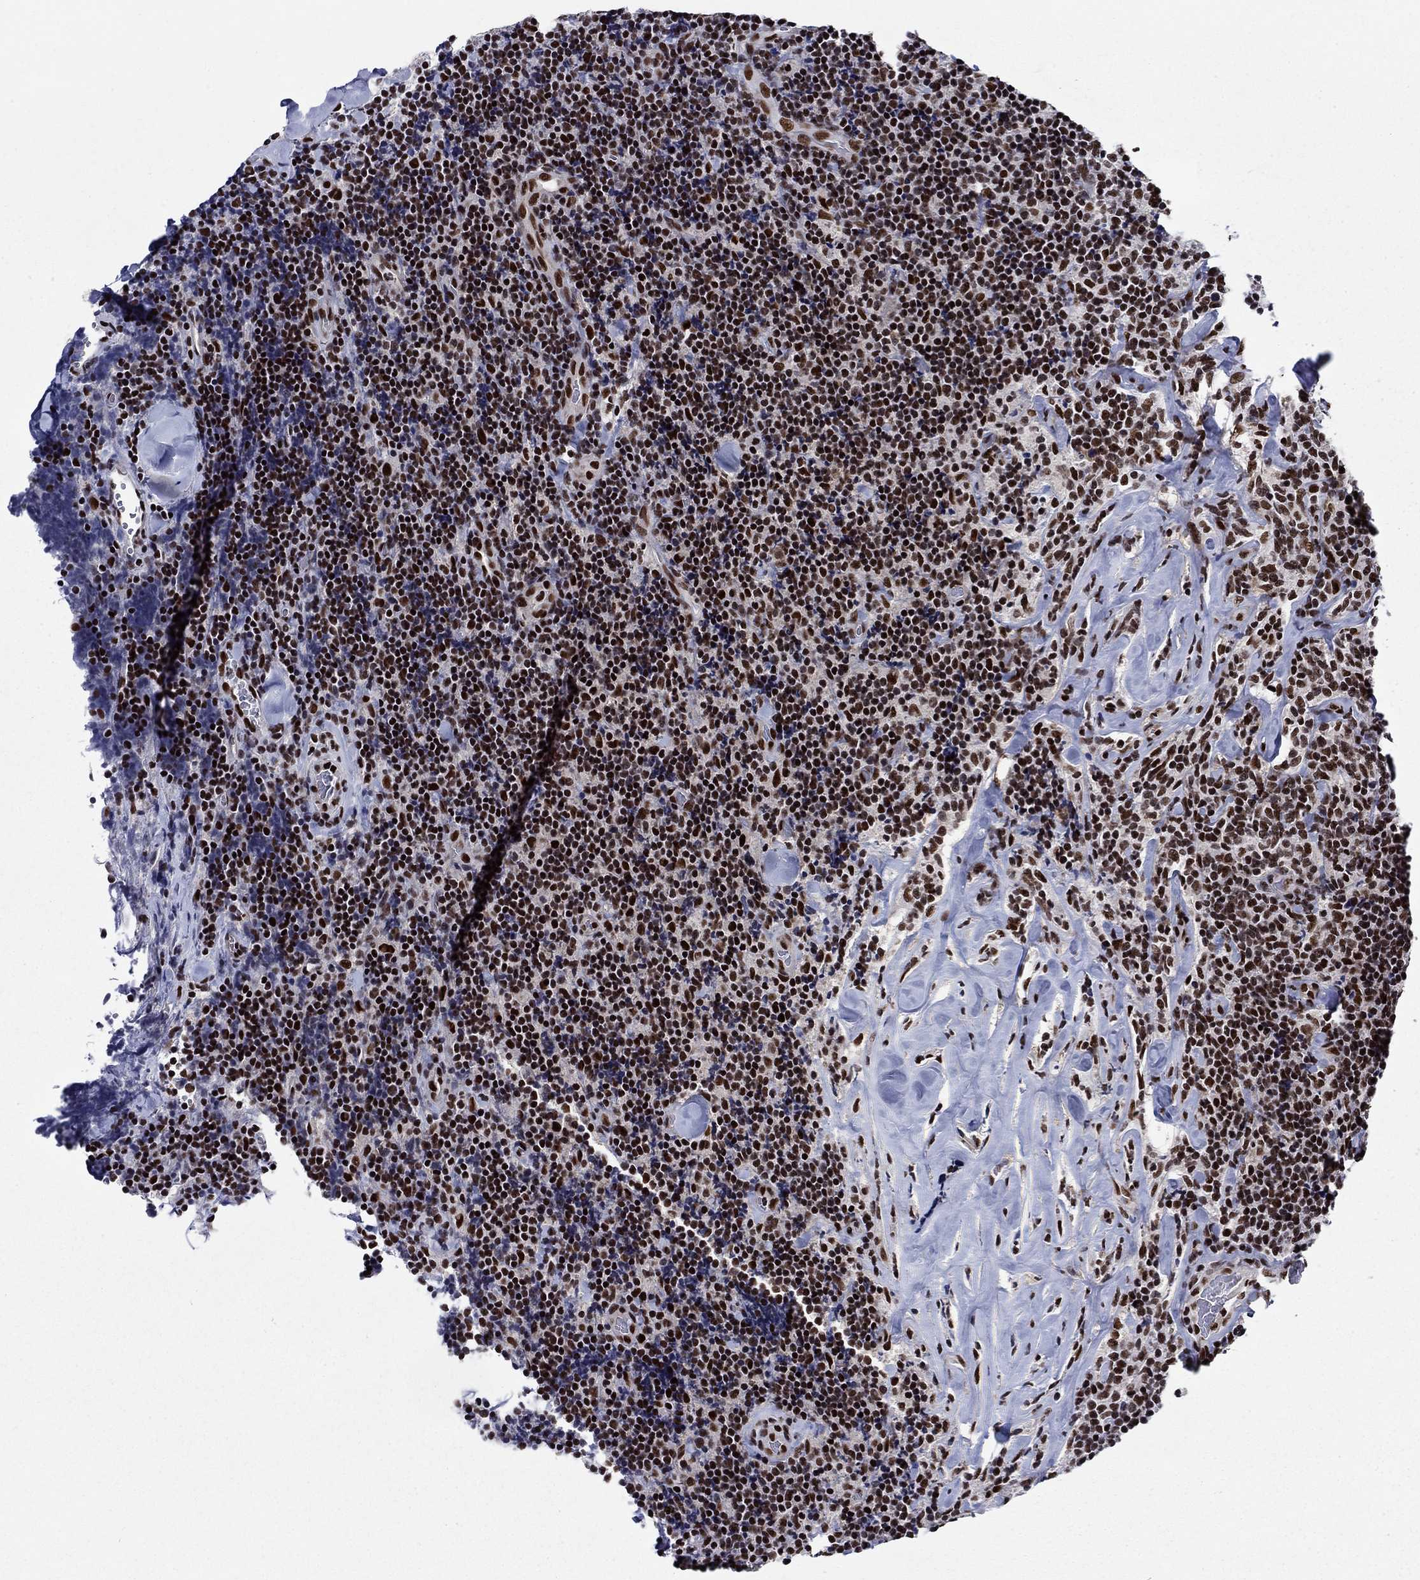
{"staining": {"intensity": "strong", "quantity": ">75%", "location": "nuclear"}, "tissue": "lymphoma", "cell_type": "Tumor cells", "image_type": "cancer", "snomed": [{"axis": "morphology", "description": "Malignant lymphoma, non-Hodgkin's type, Low grade"}, {"axis": "topography", "description": "Lymph node"}], "caption": "A micrograph of malignant lymphoma, non-Hodgkin's type (low-grade) stained for a protein demonstrates strong nuclear brown staining in tumor cells.", "gene": "RPRD1B", "patient": {"sex": "female", "age": 56}}